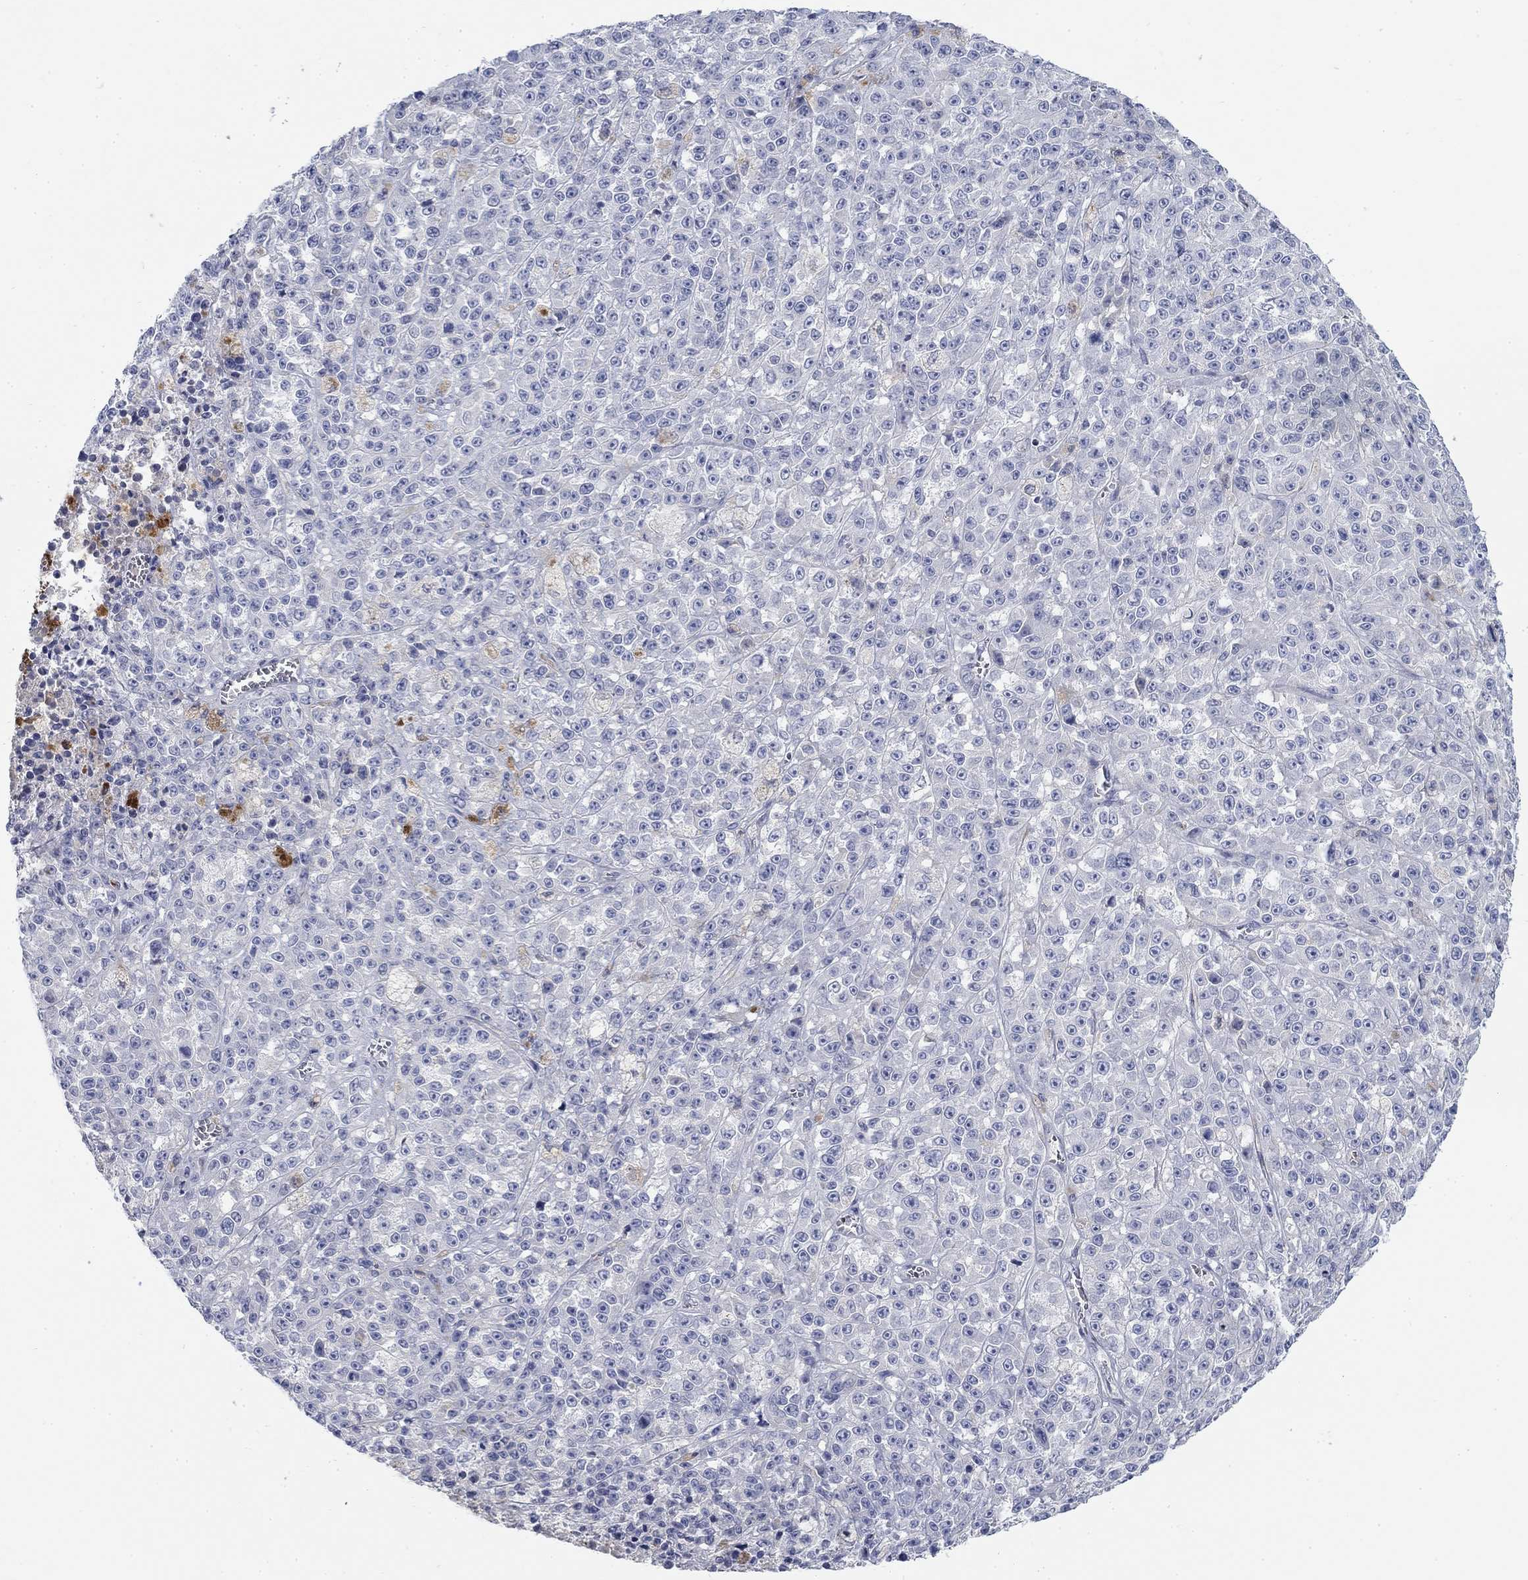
{"staining": {"intensity": "negative", "quantity": "none", "location": "none"}, "tissue": "melanoma", "cell_type": "Tumor cells", "image_type": "cancer", "snomed": [{"axis": "morphology", "description": "Malignant melanoma, NOS"}, {"axis": "topography", "description": "Skin"}], "caption": "Tumor cells show no significant protein staining in melanoma.", "gene": "TMEM249", "patient": {"sex": "female", "age": 58}}